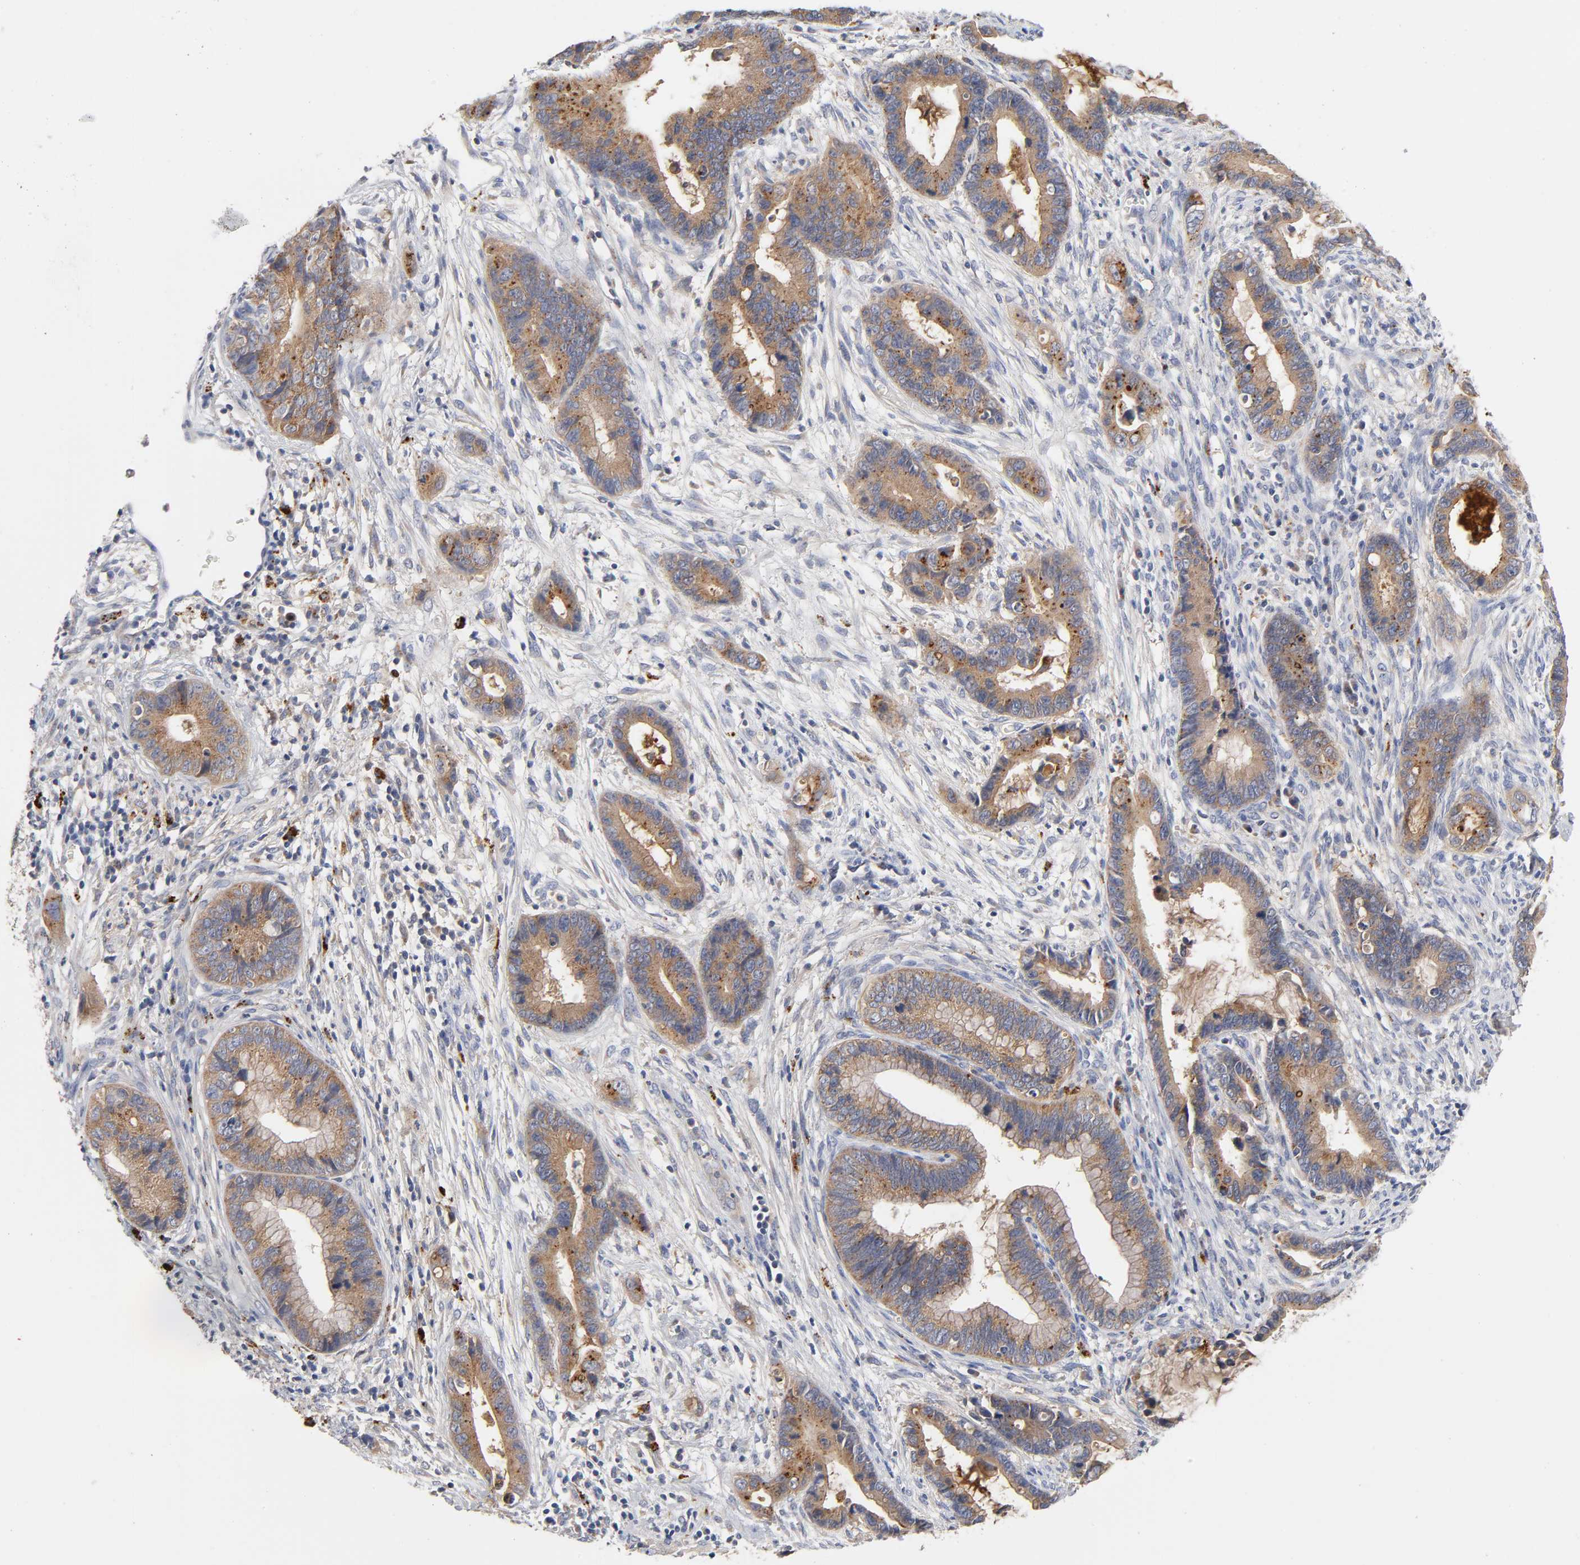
{"staining": {"intensity": "moderate", "quantity": ">75%", "location": "cytoplasmic/membranous"}, "tissue": "cervical cancer", "cell_type": "Tumor cells", "image_type": "cancer", "snomed": [{"axis": "morphology", "description": "Adenocarcinoma, NOS"}, {"axis": "topography", "description": "Cervix"}], "caption": "High-power microscopy captured an immunohistochemistry photomicrograph of cervical cancer (adenocarcinoma), revealing moderate cytoplasmic/membranous positivity in approximately >75% of tumor cells. Using DAB (brown) and hematoxylin (blue) stains, captured at high magnification using brightfield microscopy.", "gene": "C17orf75", "patient": {"sex": "female", "age": 44}}